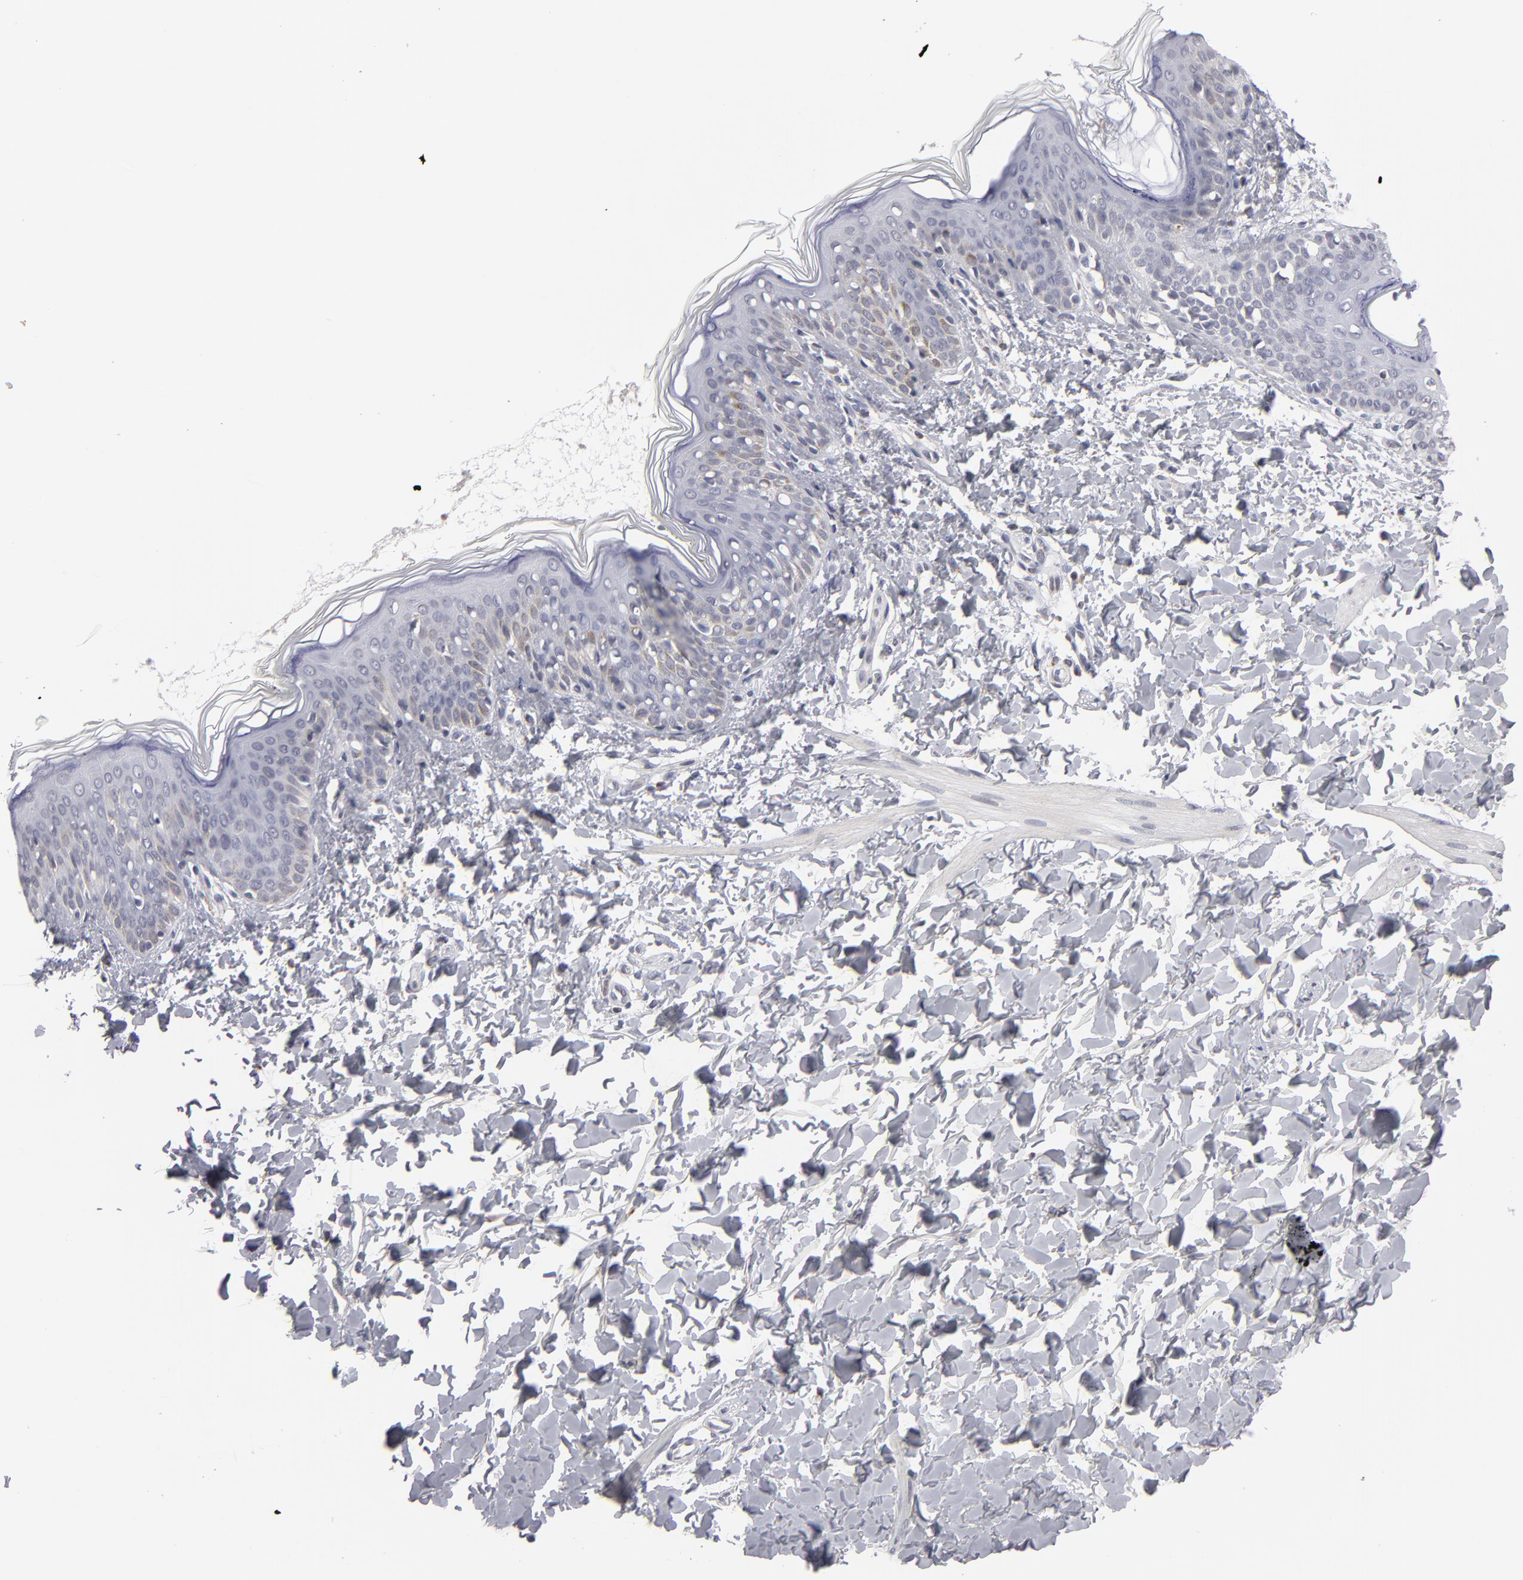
{"staining": {"intensity": "negative", "quantity": "none", "location": "none"}, "tissue": "skin", "cell_type": "Fibroblasts", "image_type": "normal", "snomed": [{"axis": "morphology", "description": "Normal tissue, NOS"}, {"axis": "topography", "description": "Skin"}], "caption": "Skin stained for a protein using immunohistochemistry exhibits no expression fibroblasts.", "gene": "ODF2", "patient": {"sex": "female", "age": 4}}